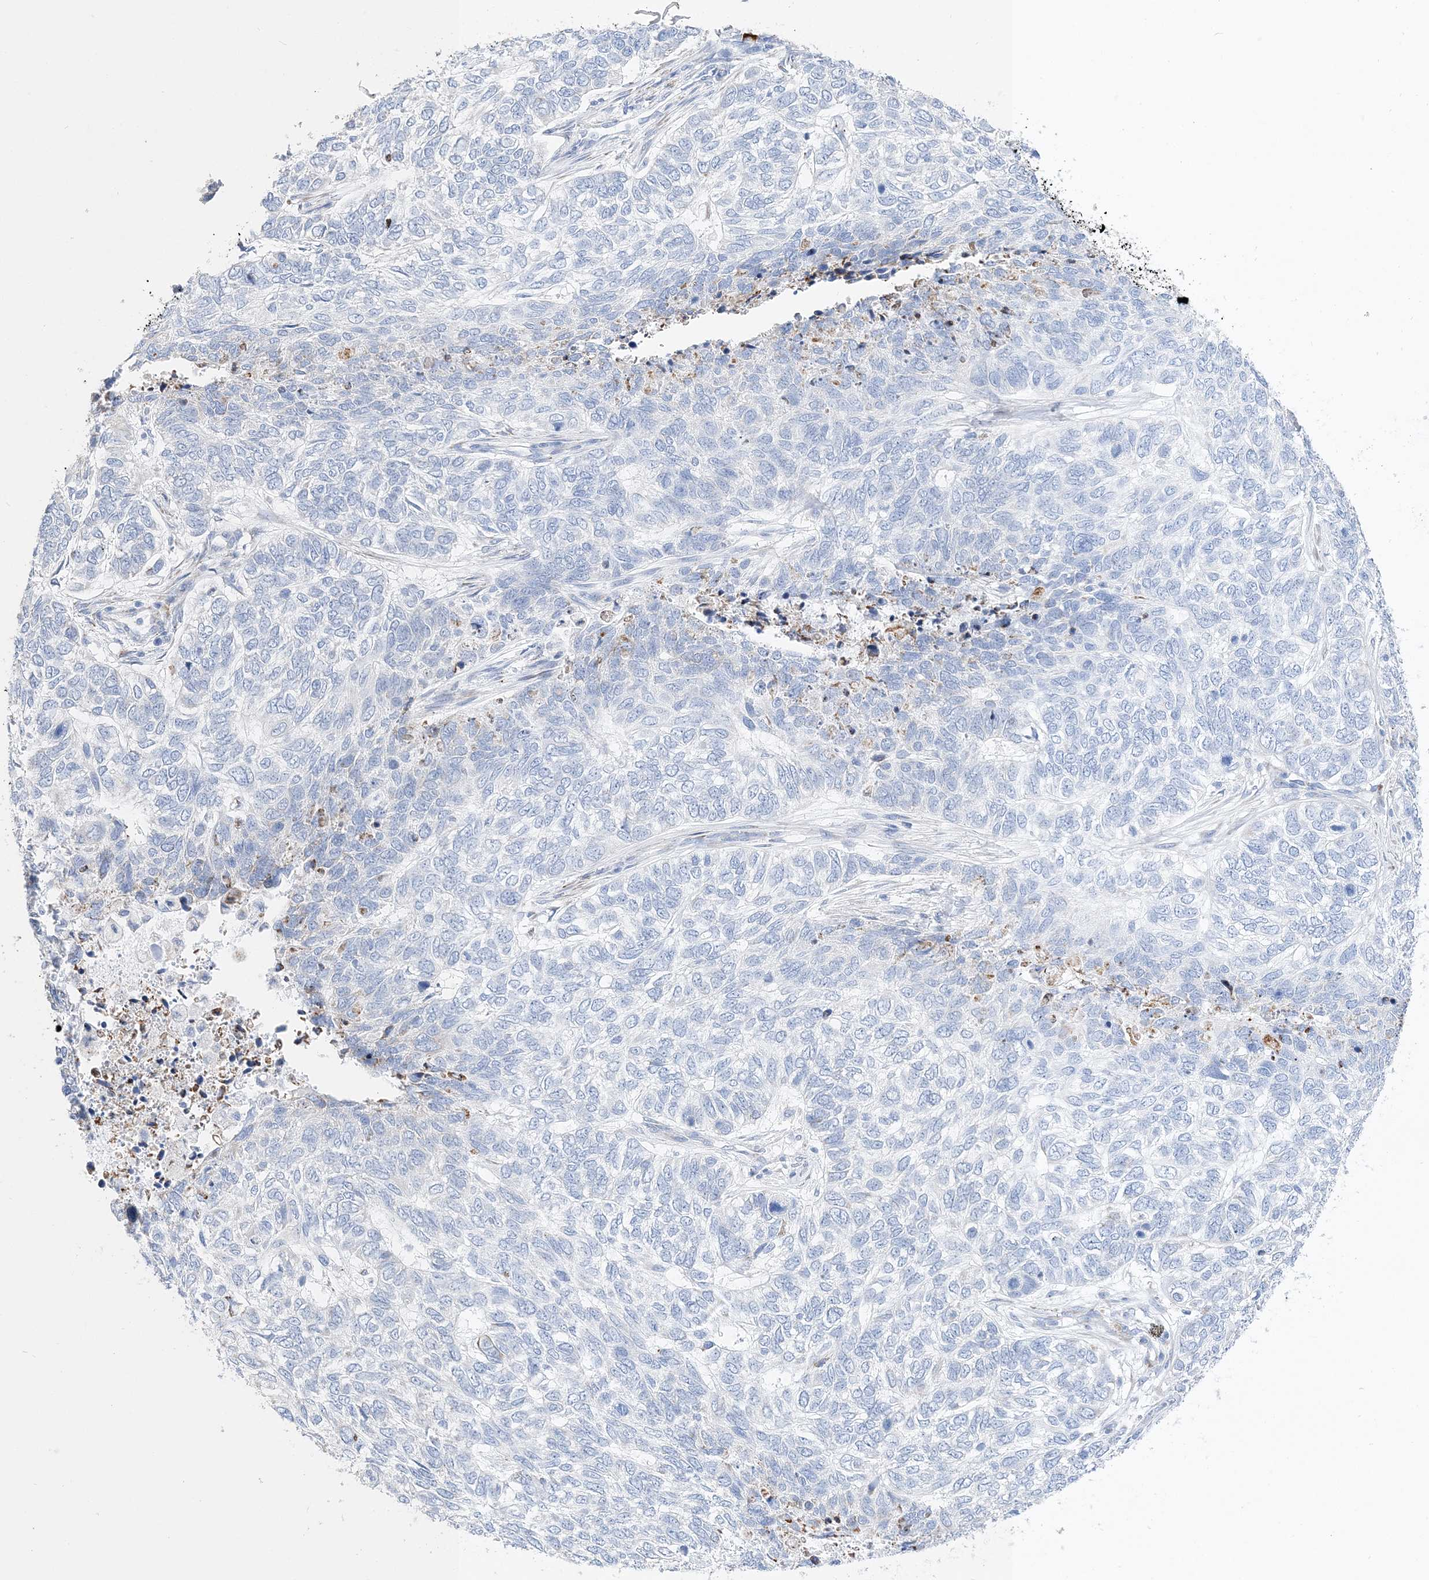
{"staining": {"intensity": "negative", "quantity": "none", "location": "none"}, "tissue": "skin cancer", "cell_type": "Tumor cells", "image_type": "cancer", "snomed": [{"axis": "morphology", "description": "Basal cell carcinoma"}, {"axis": "topography", "description": "Skin"}], "caption": "Histopathology image shows no significant protein expression in tumor cells of basal cell carcinoma (skin).", "gene": "TSPYL6", "patient": {"sex": "female", "age": 65}}